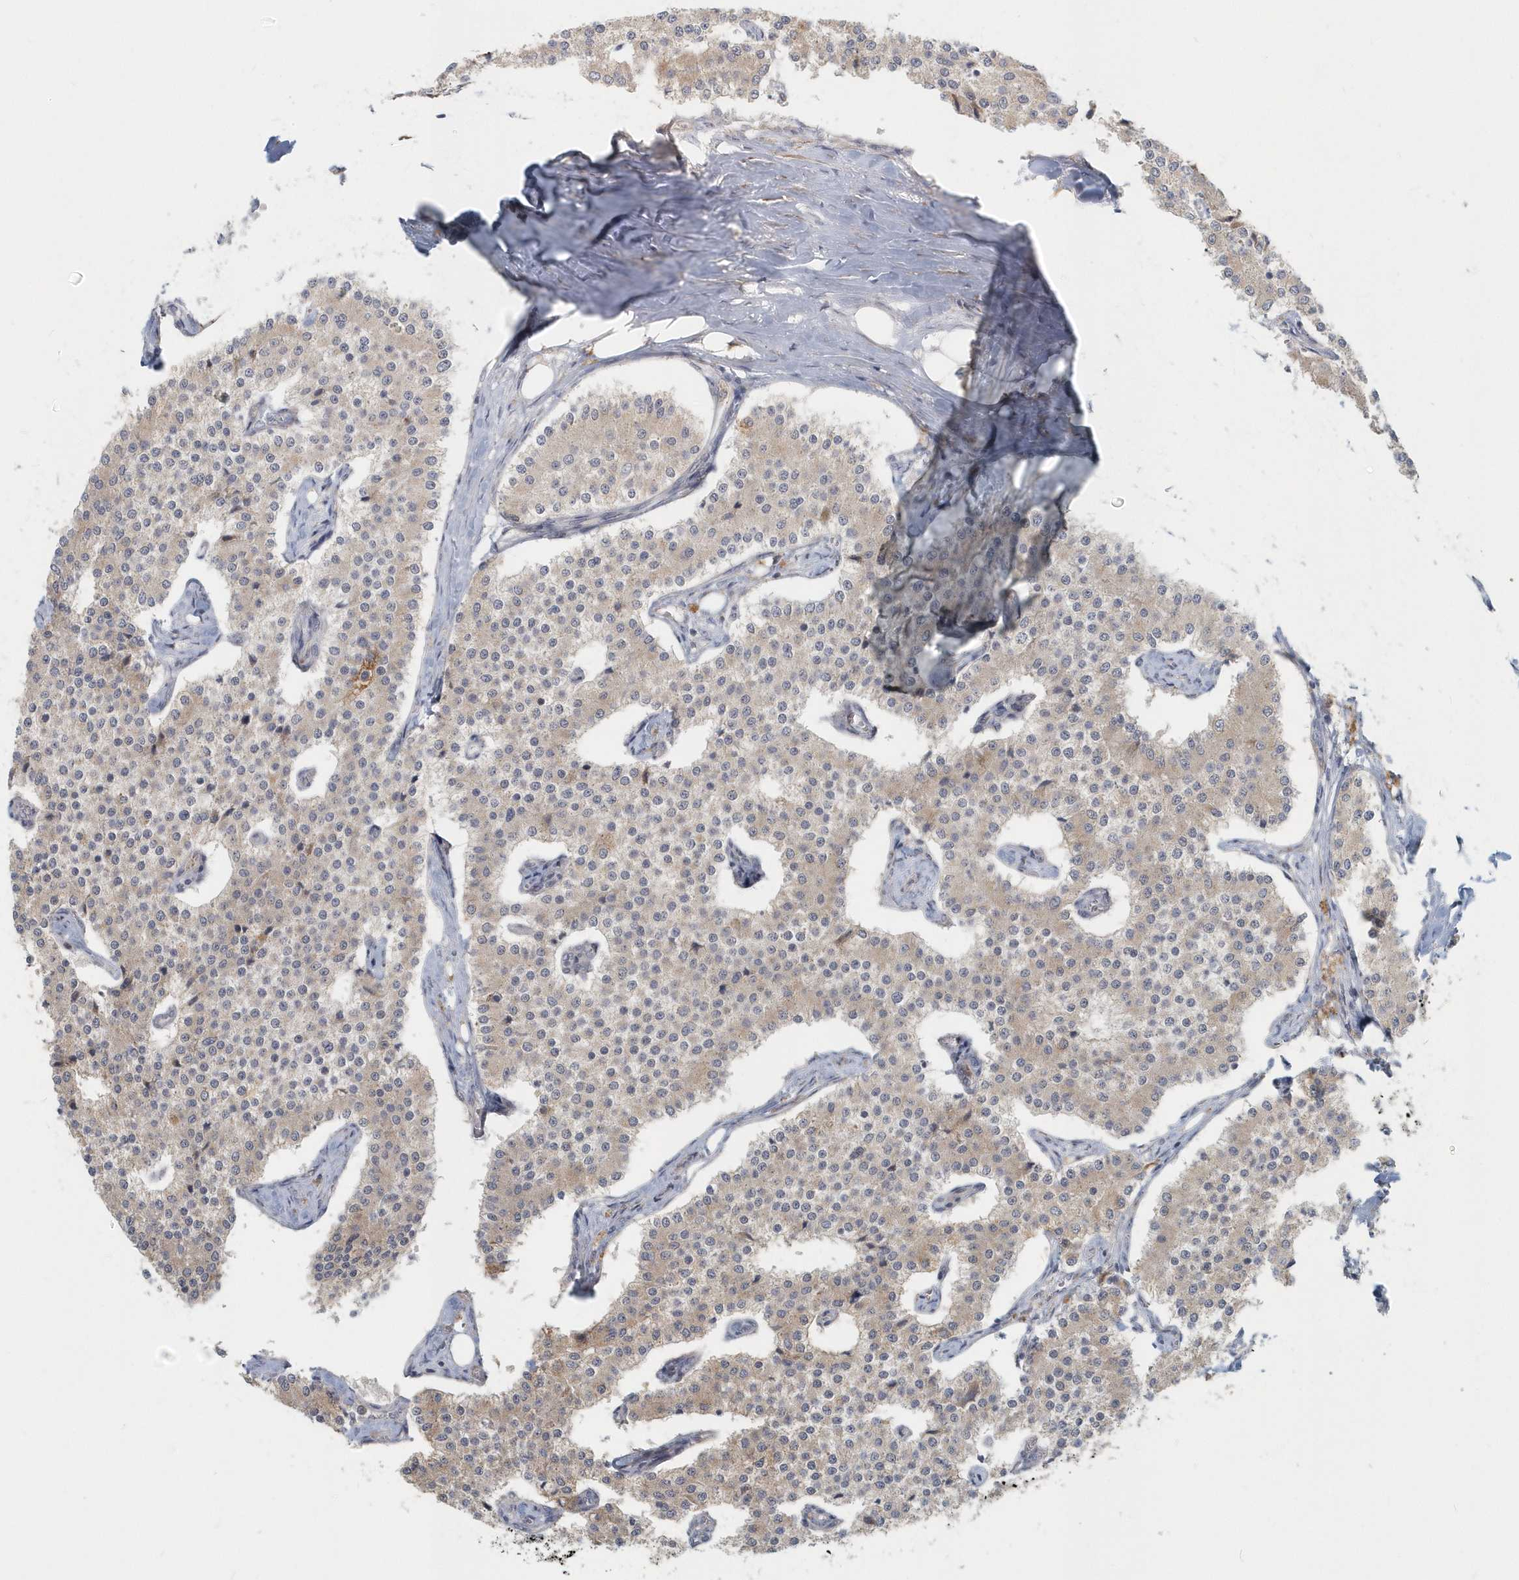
{"staining": {"intensity": "weak", "quantity": ">75%", "location": "cytoplasmic/membranous"}, "tissue": "carcinoid", "cell_type": "Tumor cells", "image_type": "cancer", "snomed": [{"axis": "morphology", "description": "Carcinoid, malignant, NOS"}, {"axis": "topography", "description": "Colon"}], "caption": "Tumor cells exhibit low levels of weak cytoplasmic/membranous expression in about >75% of cells in human malignant carcinoid.", "gene": "NAPB", "patient": {"sex": "female", "age": 52}}